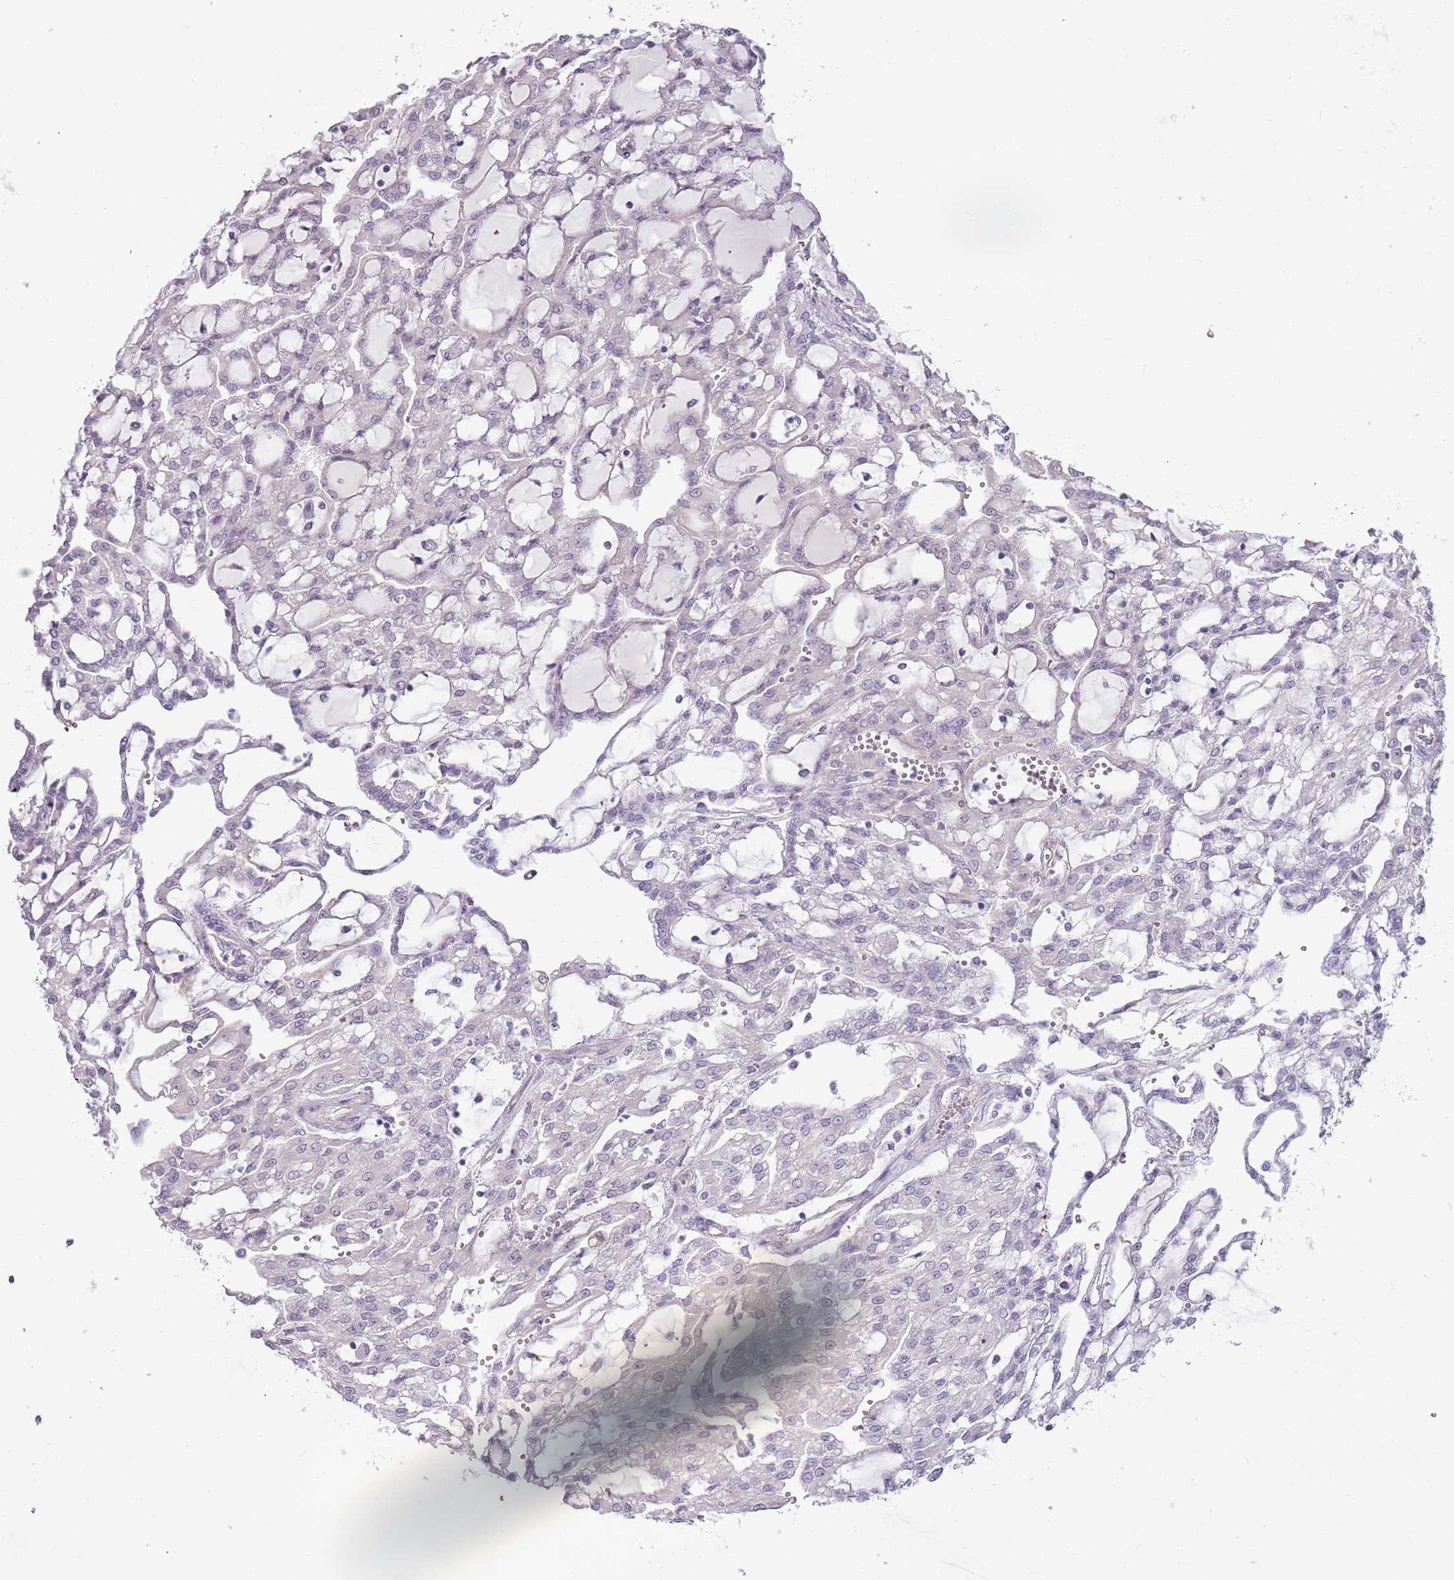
{"staining": {"intensity": "negative", "quantity": "none", "location": "none"}, "tissue": "renal cancer", "cell_type": "Tumor cells", "image_type": "cancer", "snomed": [{"axis": "morphology", "description": "Adenocarcinoma, NOS"}, {"axis": "topography", "description": "Kidney"}], "caption": "Renal adenocarcinoma was stained to show a protein in brown. There is no significant staining in tumor cells.", "gene": "RFX2", "patient": {"sex": "male", "age": 63}}